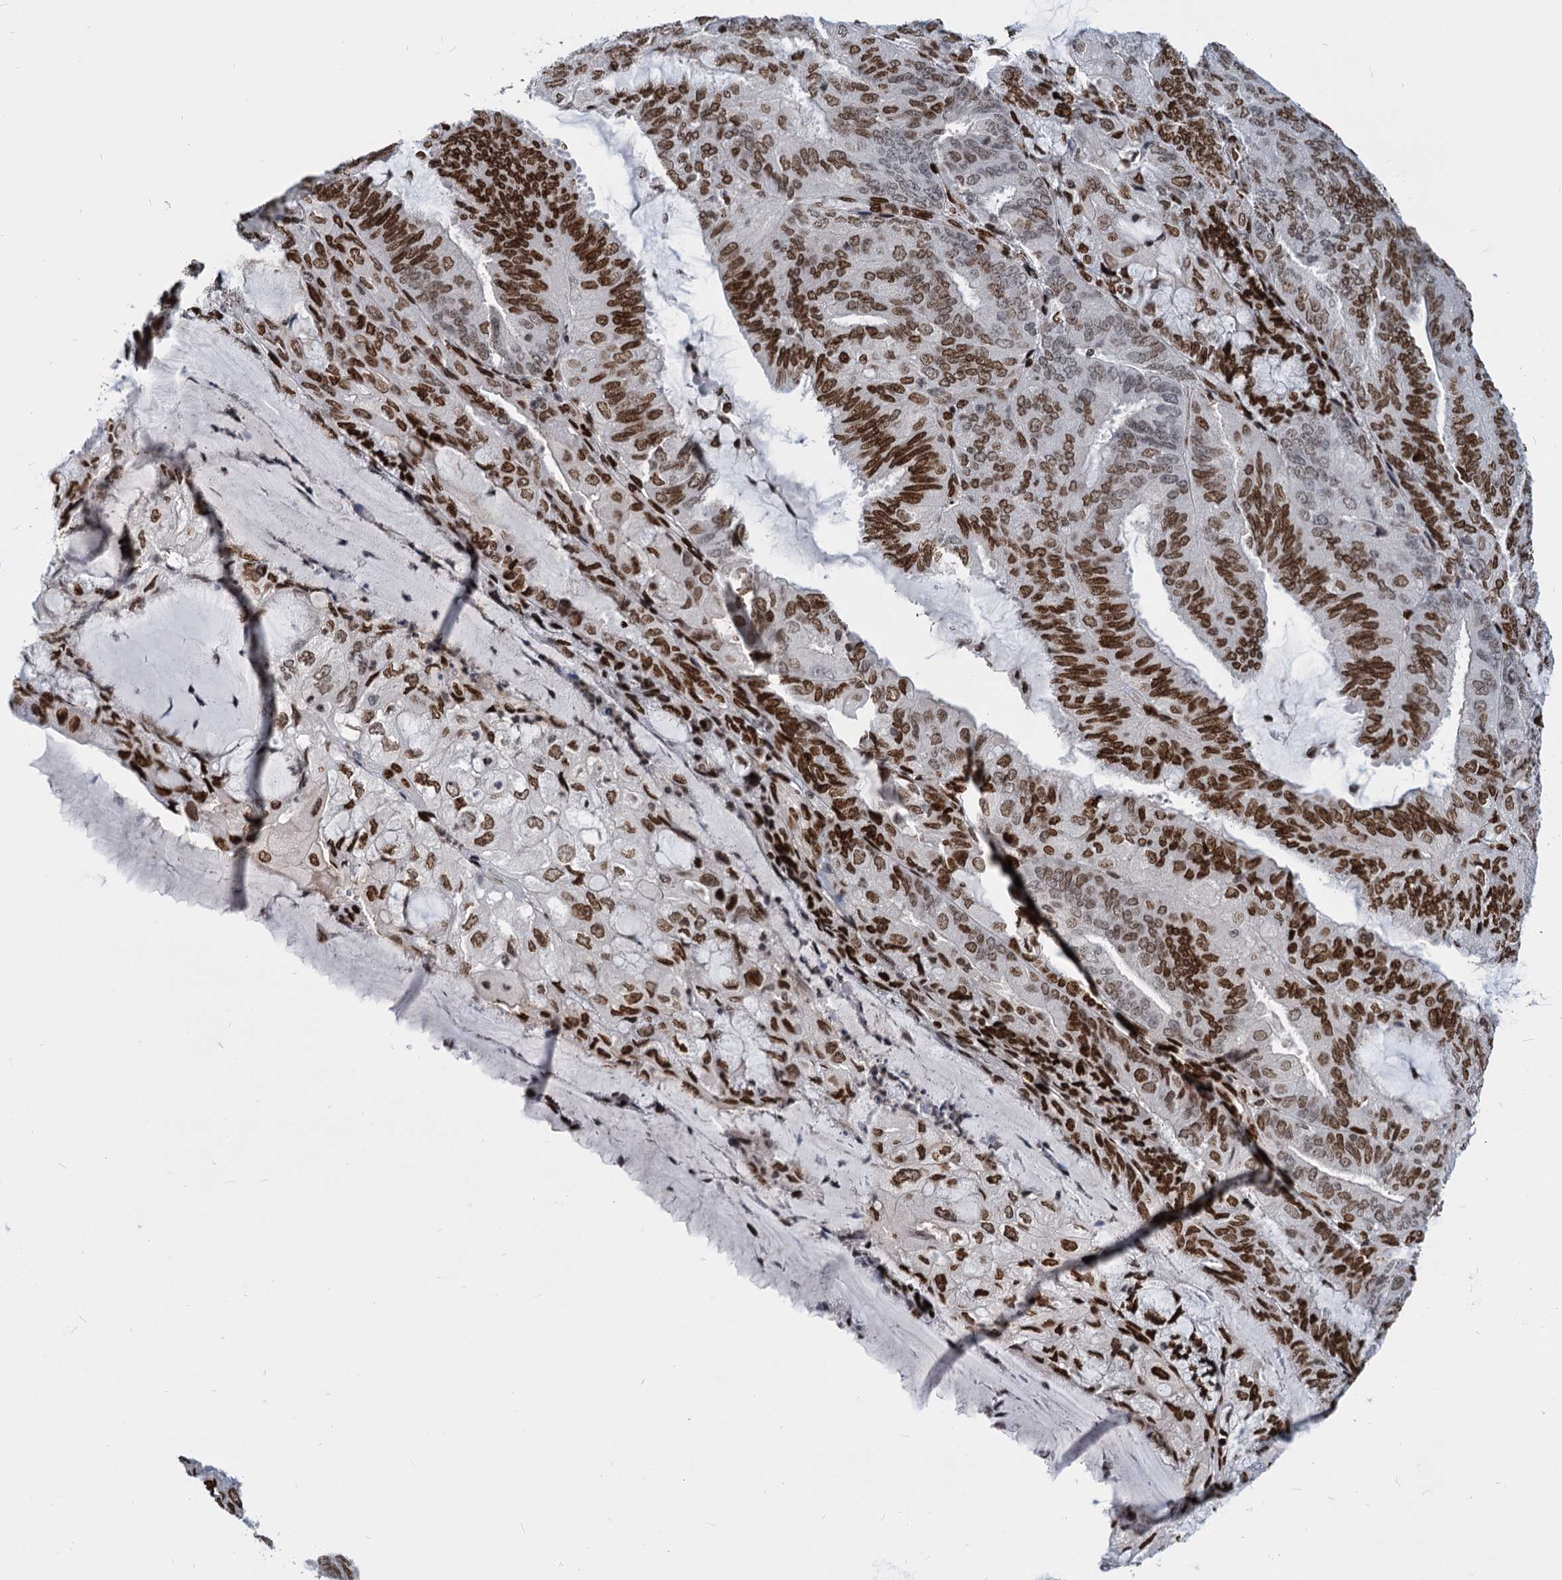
{"staining": {"intensity": "strong", "quantity": ">75%", "location": "nuclear"}, "tissue": "endometrial cancer", "cell_type": "Tumor cells", "image_type": "cancer", "snomed": [{"axis": "morphology", "description": "Adenocarcinoma, NOS"}, {"axis": "topography", "description": "Endometrium"}], "caption": "Immunohistochemical staining of human endometrial cancer displays high levels of strong nuclear protein expression in about >75% of tumor cells. Ihc stains the protein of interest in brown and the nuclei are stained blue.", "gene": "MECP2", "patient": {"sex": "female", "age": 81}}